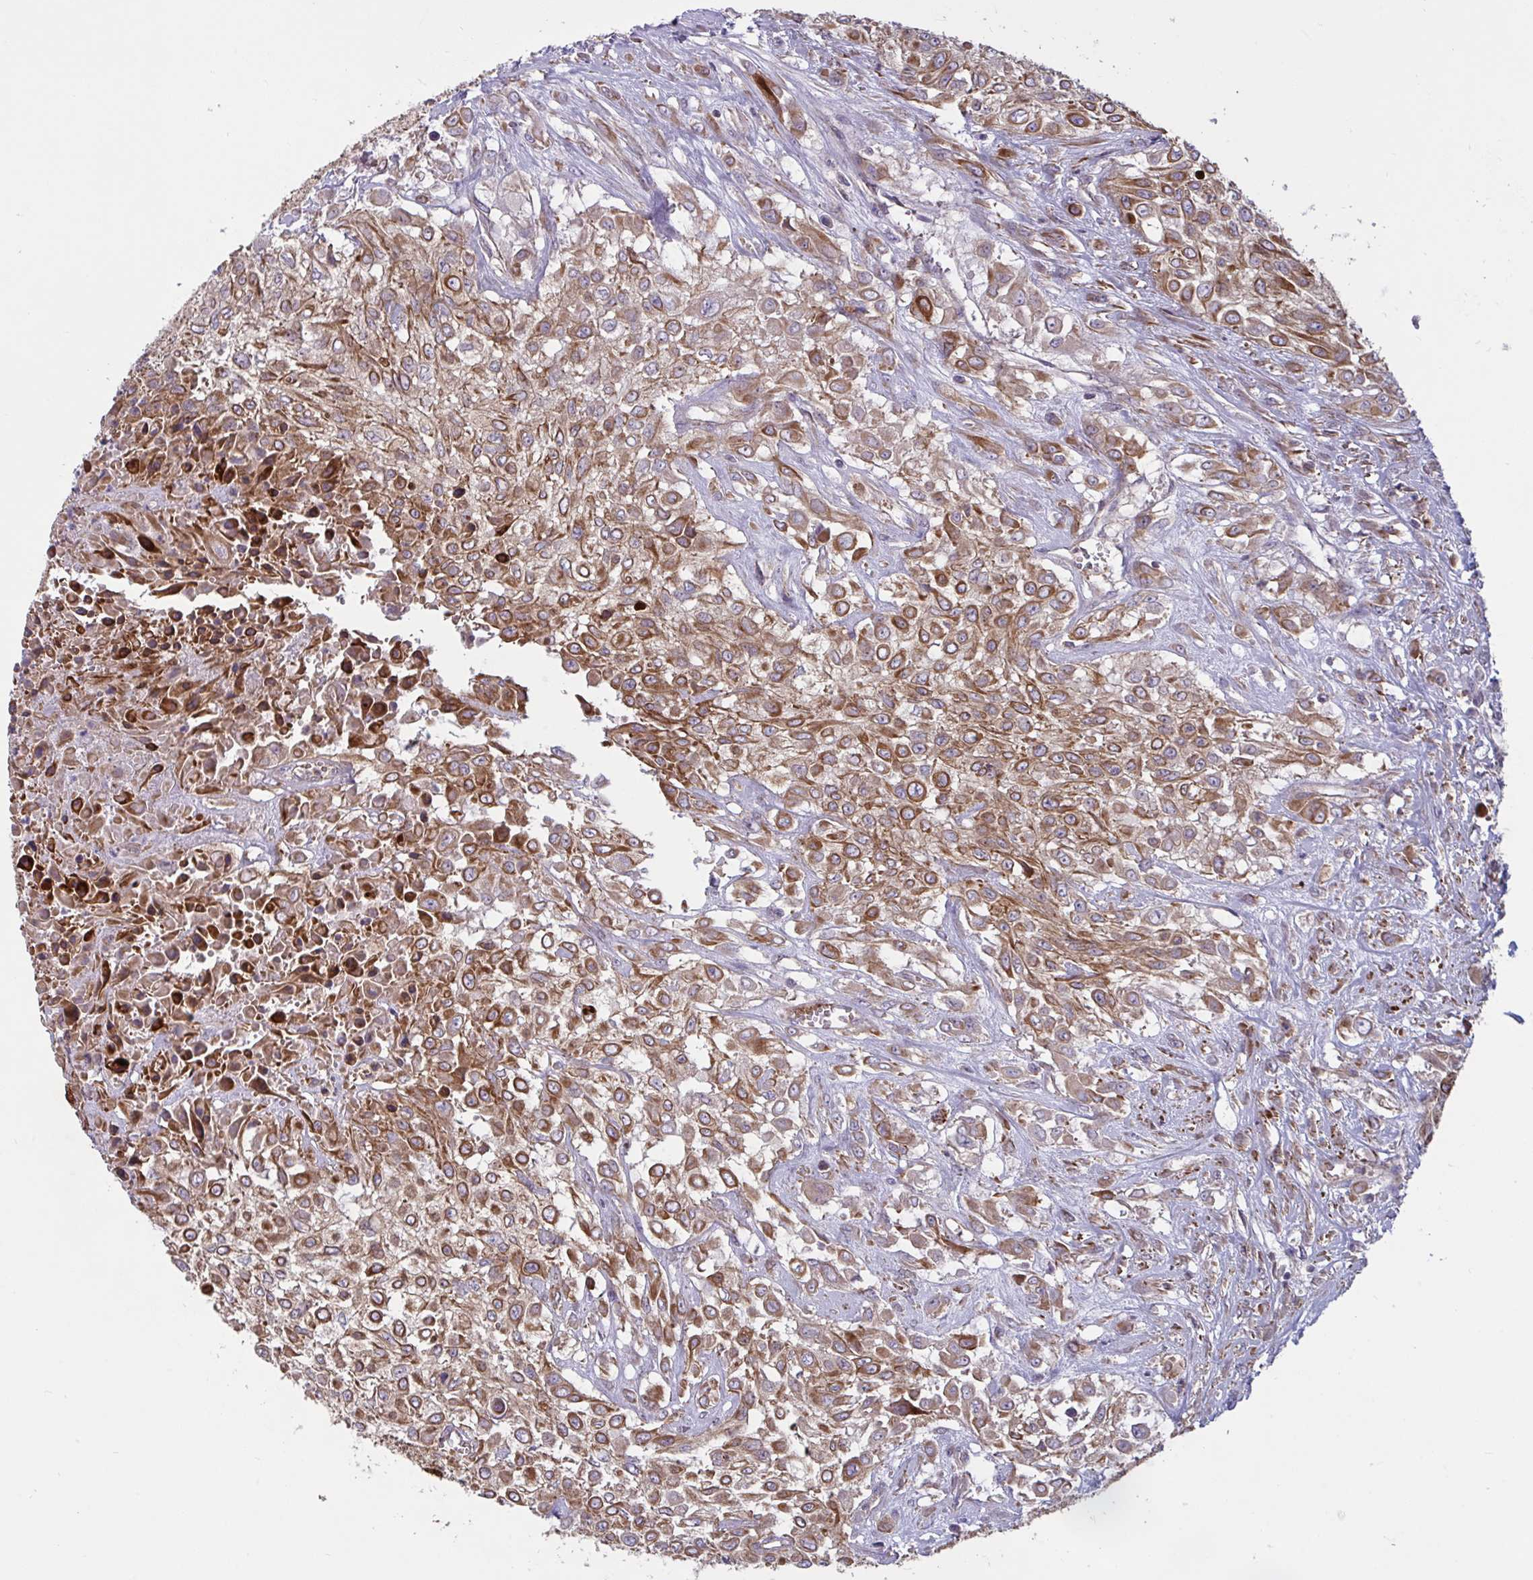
{"staining": {"intensity": "moderate", "quantity": ">75%", "location": "cytoplasmic/membranous"}, "tissue": "urothelial cancer", "cell_type": "Tumor cells", "image_type": "cancer", "snomed": [{"axis": "morphology", "description": "Urothelial carcinoma, High grade"}, {"axis": "topography", "description": "Urinary bladder"}], "caption": "Immunohistochemistry image of neoplastic tissue: urothelial carcinoma (high-grade) stained using immunohistochemistry (IHC) exhibits medium levels of moderate protein expression localized specifically in the cytoplasmic/membranous of tumor cells, appearing as a cytoplasmic/membranous brown color.", "gene": "TANK", "patient": {"sex": "male", "age": 57}}